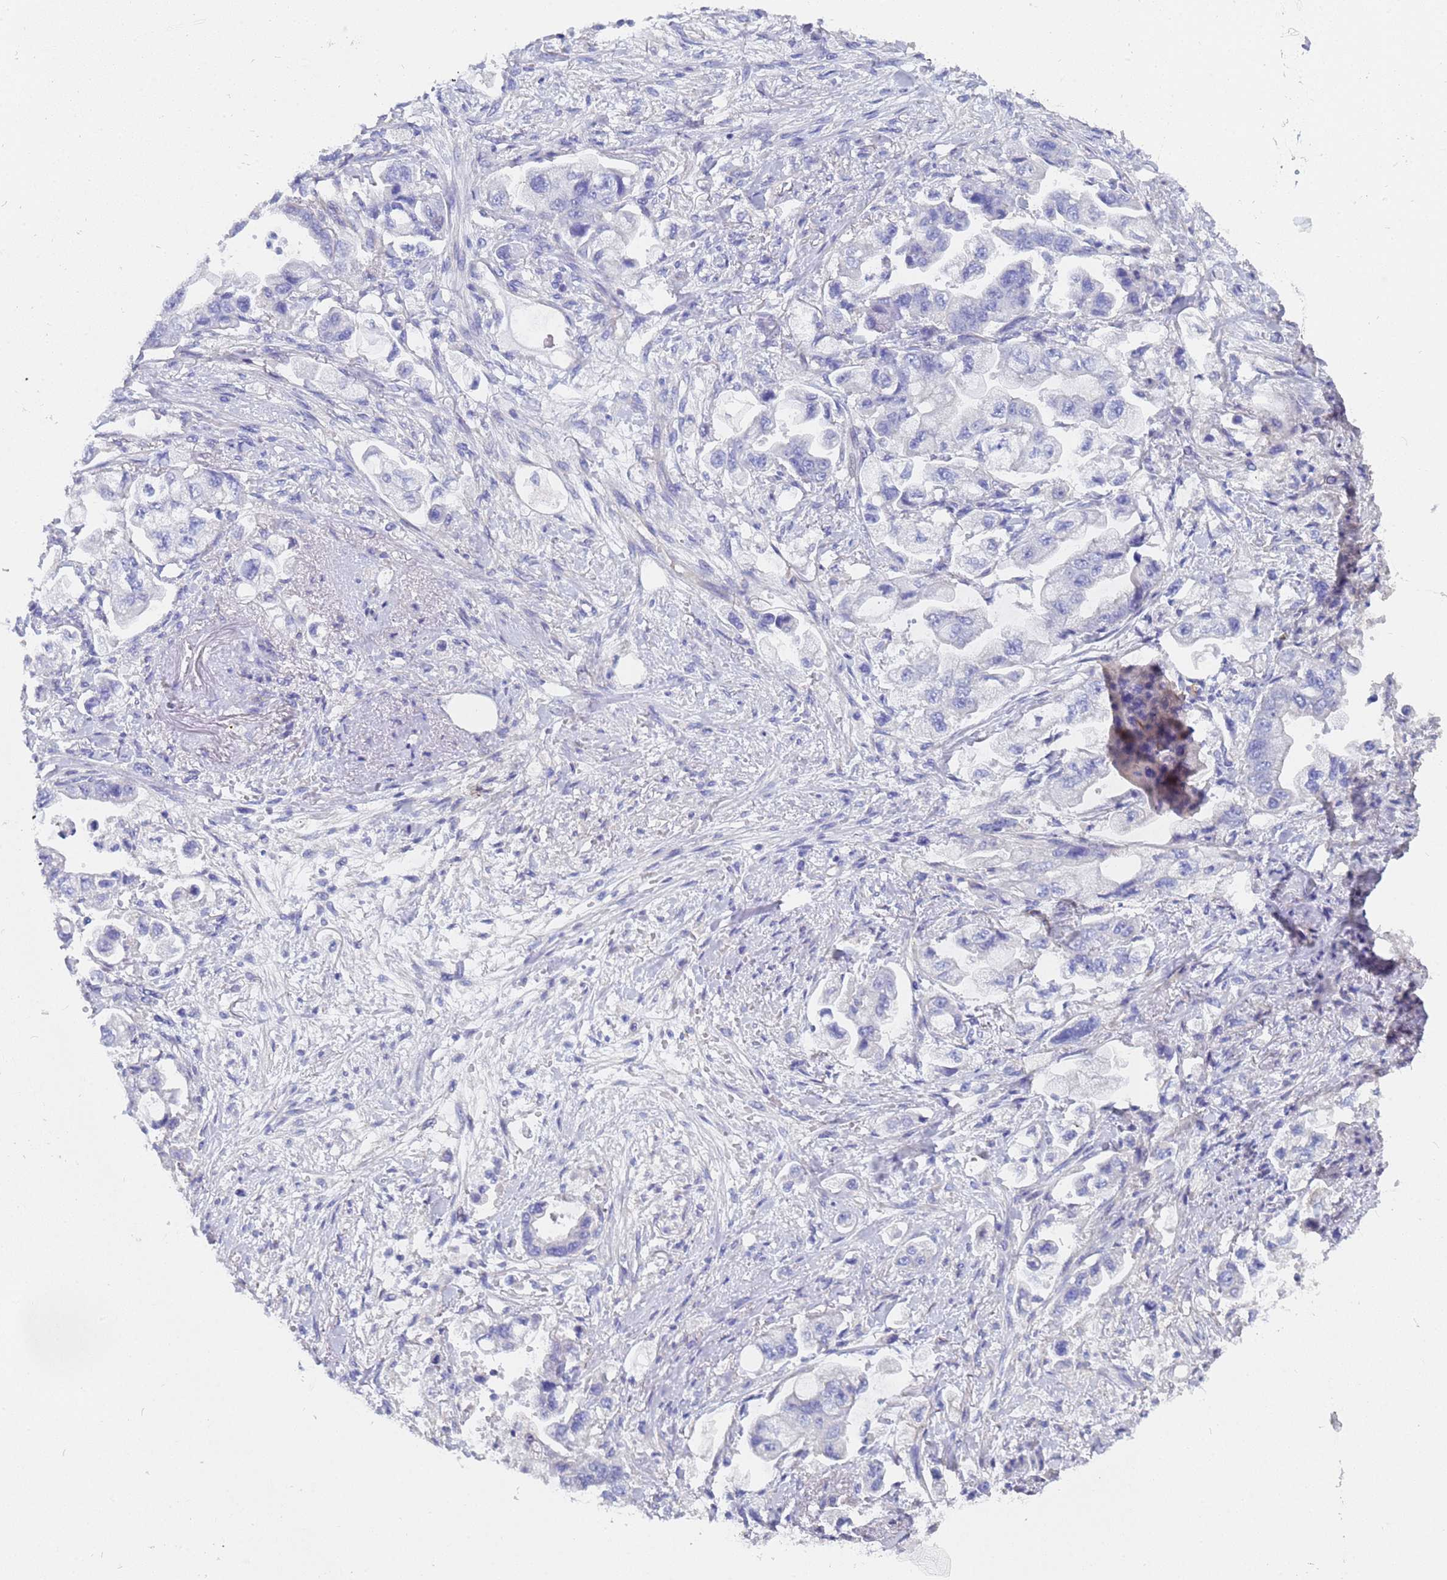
{"staining": {"intensity": "negative", "quantity": "none", "location": "none"}, "tissue": "stomach cancer", "cell_type": "Tumor cells", "image_type": "cancer", "snomed": [{"axis": "morphology", "description": "Adenocarcinoma, NOS"}, {"axis": "topography", "description": "Stomach"}], "caption": "This photomicrograph is of stomach cancer (adenocarcinoma) stained with IHC to label a protein in brown with the nuclei are counter-stained blue. There is no staining in tumor cells.", "gene": "TUBB1", "patient": {"sex": "male", "age": 62}}